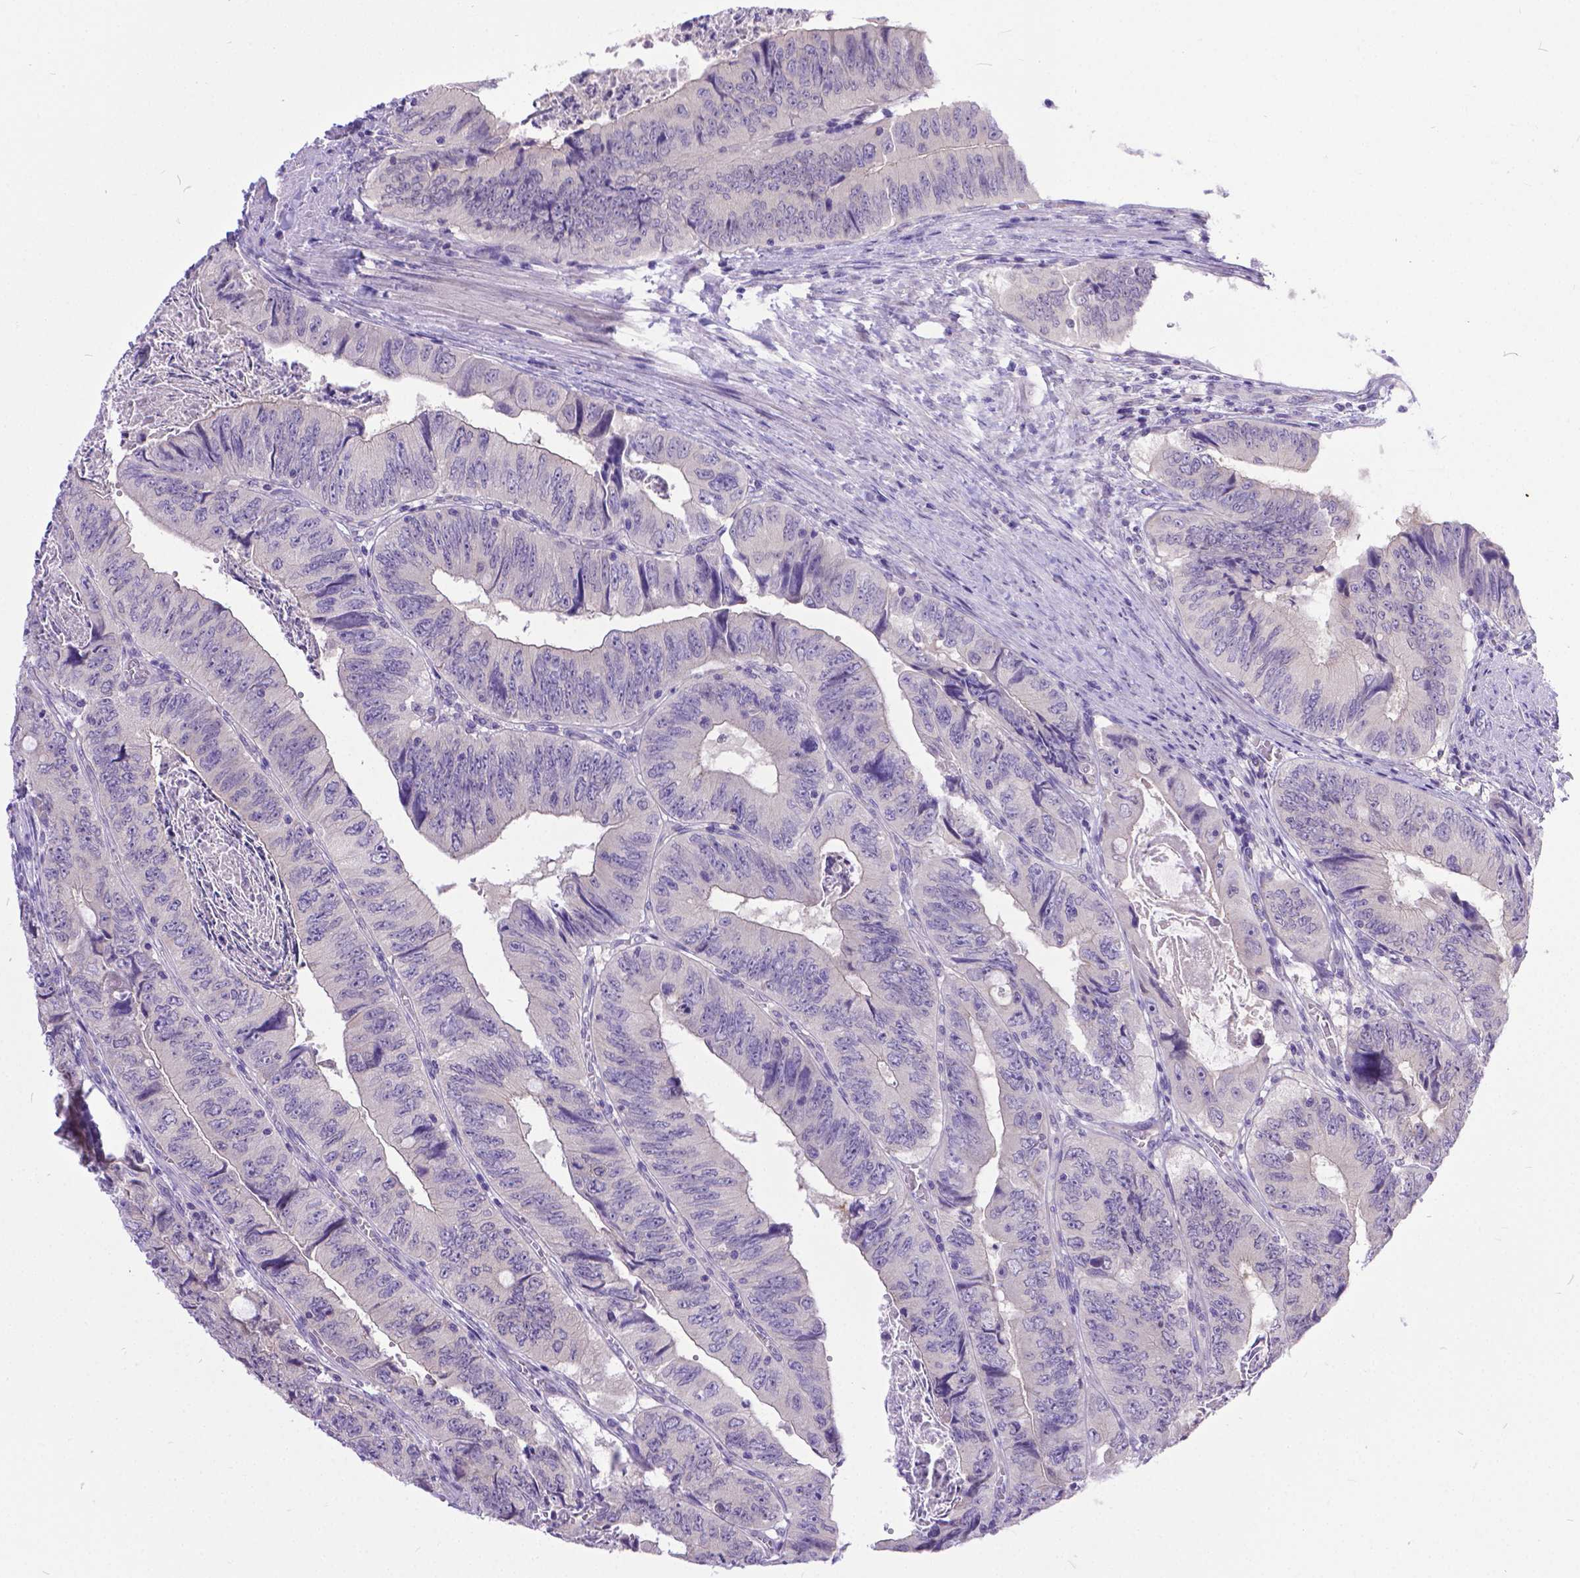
{"staining": {"intensity": "negative", "quantity": "none", "location": "none"}, "tissue": "colorectal cancer", "cell_type": "Tumor cells", "image_type": "cancer", "snomed": [{"axis": "morphology", "description": "Adenocarcinoma, NOS"}, {"axis": "topography", "description": "Colon"}], "caption": "Adenocarcinoma (colorectal) was stained to show a protein in brown. There is no significant staining in tumor cells. The staining is performed using DAB brown chromogen with nuclei counter-stained in using hematoxylin.", "gene": "TTLL6", "patient": {"sex": "female", "age": 84}}